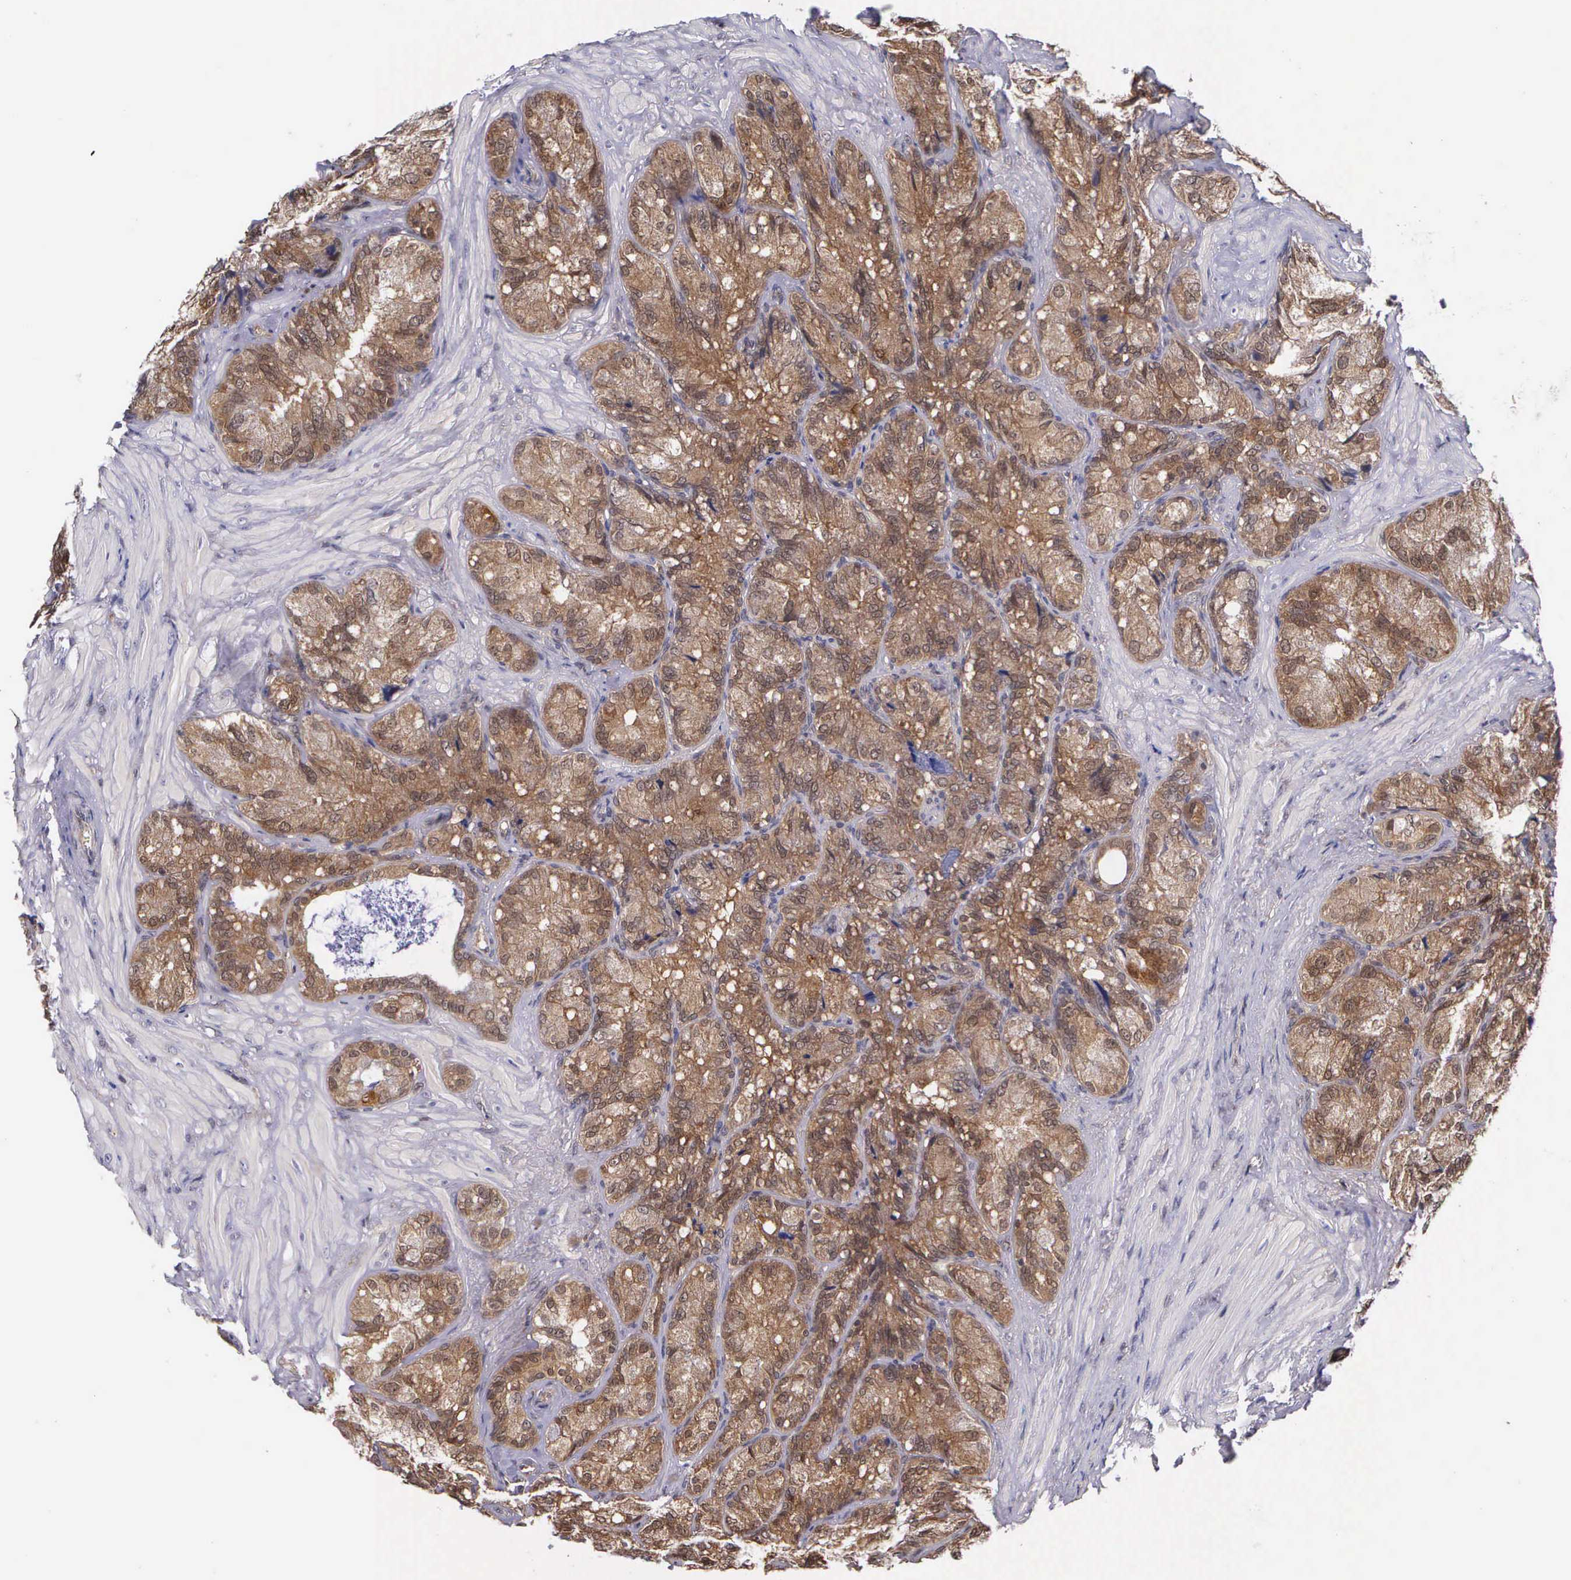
{"staining": {"intensity": "strong", "quantity": ">75%", "location": "cytoplasmic/membranous"}, "tissue": "seminal vesicle", "cell_type": "Glandular cells", "image_type": "normal", "snomed": [{"axis": "morphology", "description": "Normal tissue, NOS"}, {"axis": "topography", "description": "Seminal veicle"}], "caption": "A brown stain shows strong cytoplasmic/membranous expression of a protein in glandular cells of normal seminal vesicle.", "gene": "IGBP1P2", "patient": {"sex": "male", "age": 69}}